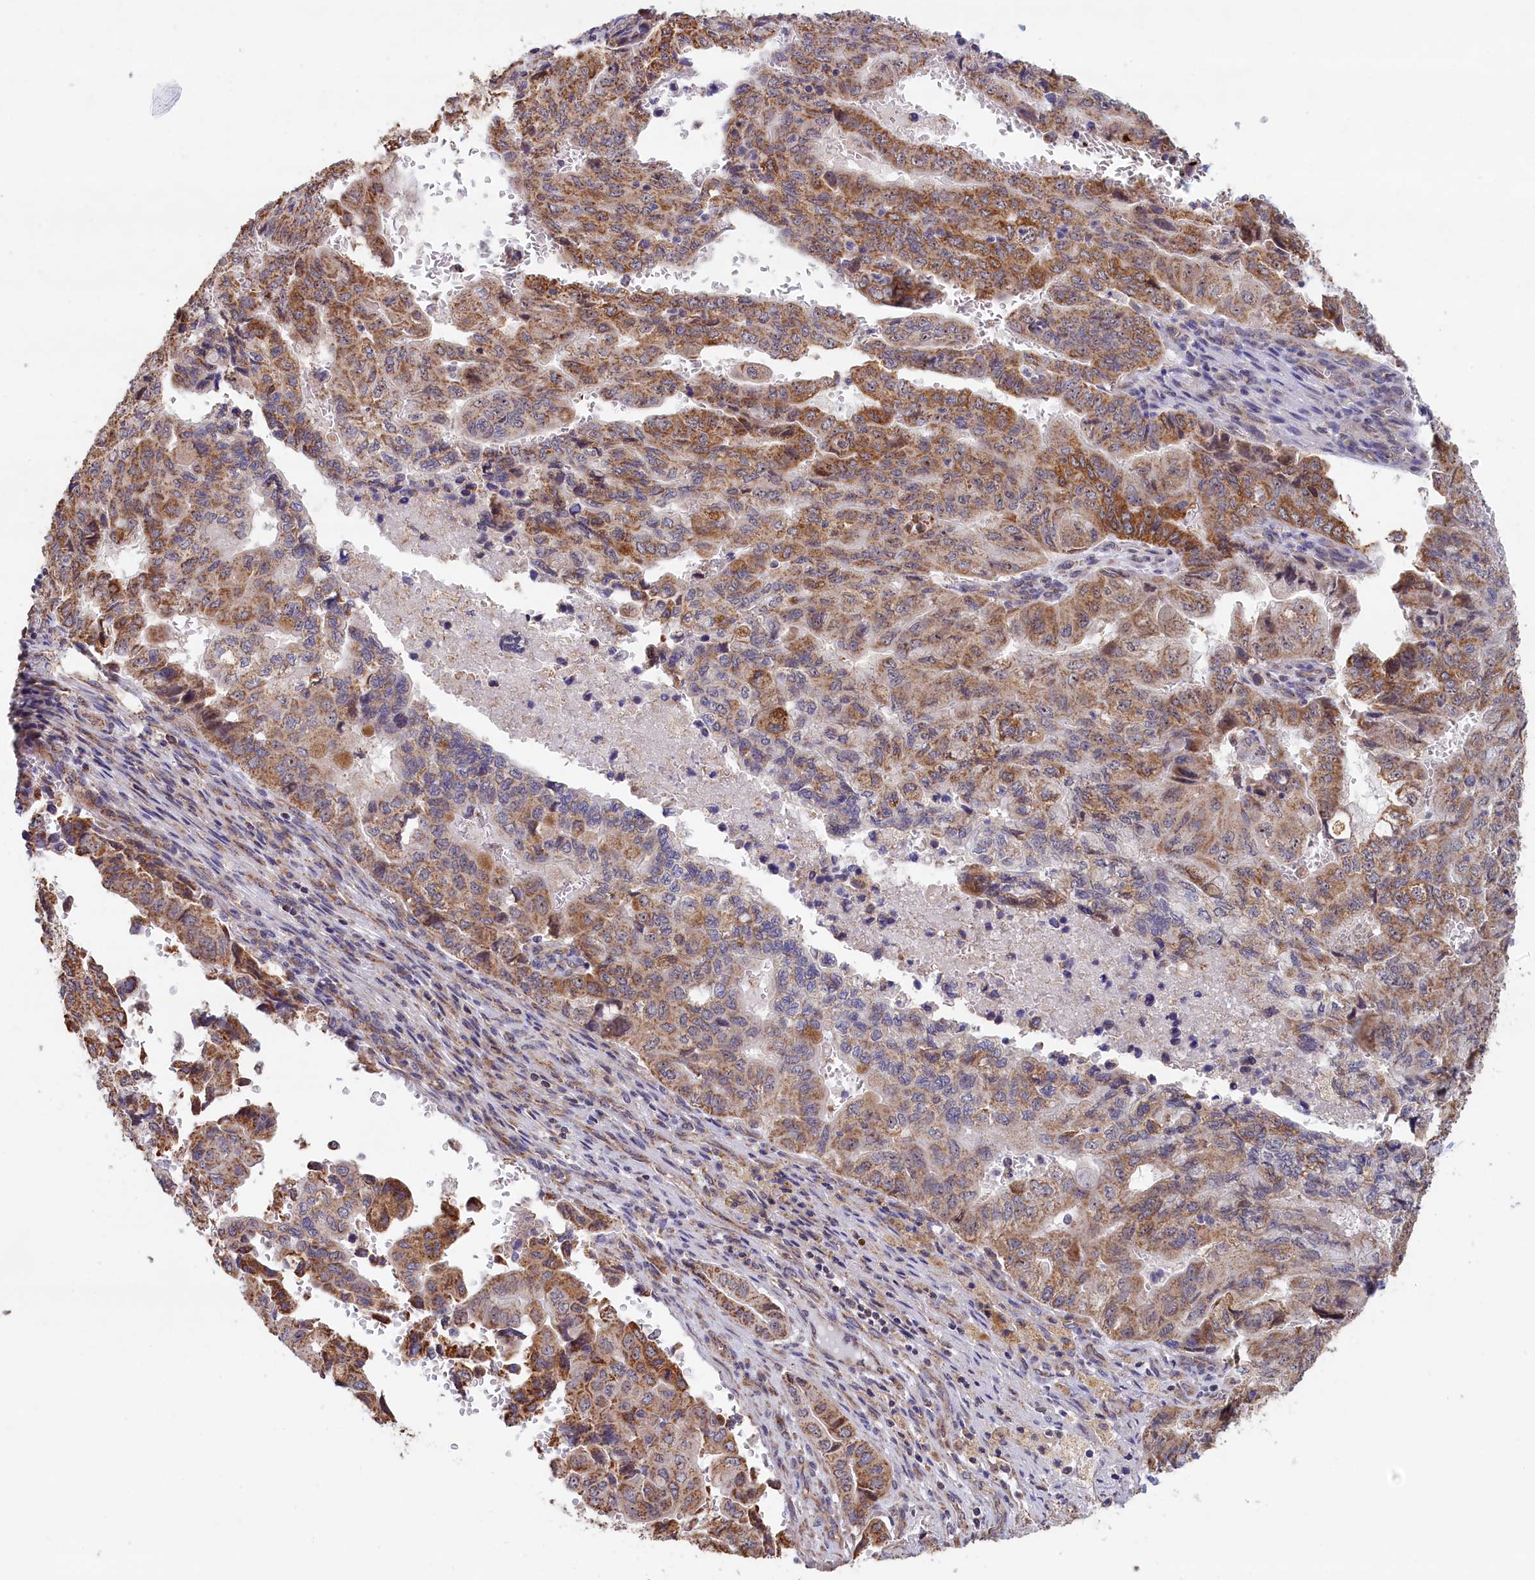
{"staining": {"intensity": "moderate", "quantity": ">75%", "location": "cytoplasmic/membranous"}, "tissue": "pancreatic cancer", "cell_type": "Tumor cells", "image_type": "cancer", "snomed": [{"axis": "morphology", "description": "Adenocarcinoma, NOS"}, {"axis": "topography", "description": "Pancreas"}], "caption": "The photomicrograph exhibits a brown stain indicating the presence of a protein in the cytoplasmic/membranous of tumor cells in pancreatic adenocarcinoma. The protein of interest is shown in brown color, while the nuclei are stained blue.", "gene": "ZNF816", "patient": {"sex": "male", "age": 51}}